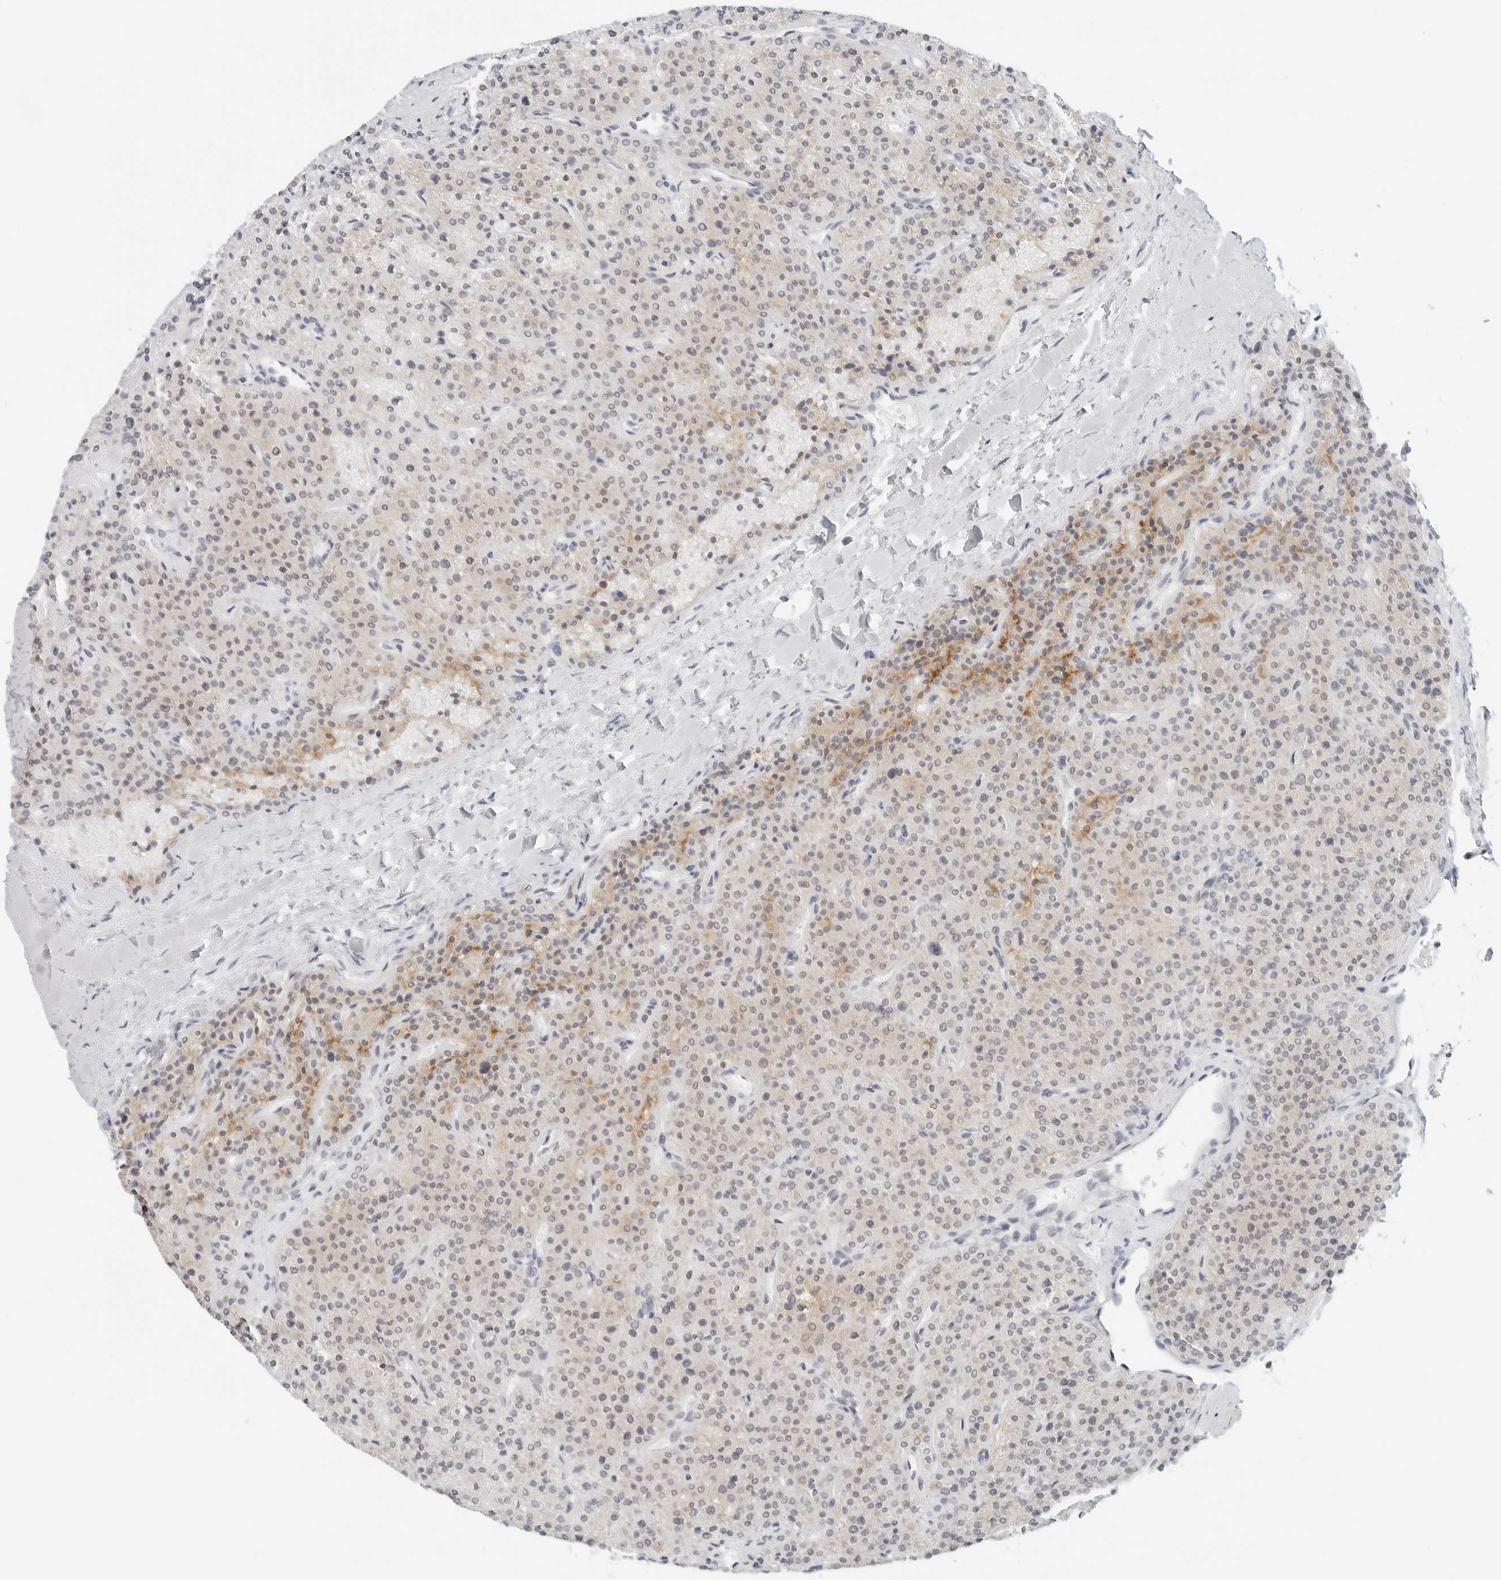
{"staining": {"intensity": "weak", "quantity": "25%-75%", "location": "cytoplasmic/membranous,nuclear"}, "tissue": "parathyroid gland", "cell_type": "Glandular cells", "image_type": "normal", "snomed": [{"axis": "morphology", "description": "Normal tissue, NOS"}, {"axis": "topography", "description": "Parathyroid gland"}], "caption": "A micrograph of human parathyroid gland stained for a protein shows weak cytoplasmic/membranous,nuclear brown staining in glandular cells.", "gene": "TSEN2", "patient": {"sex": "male", "age": 46}}